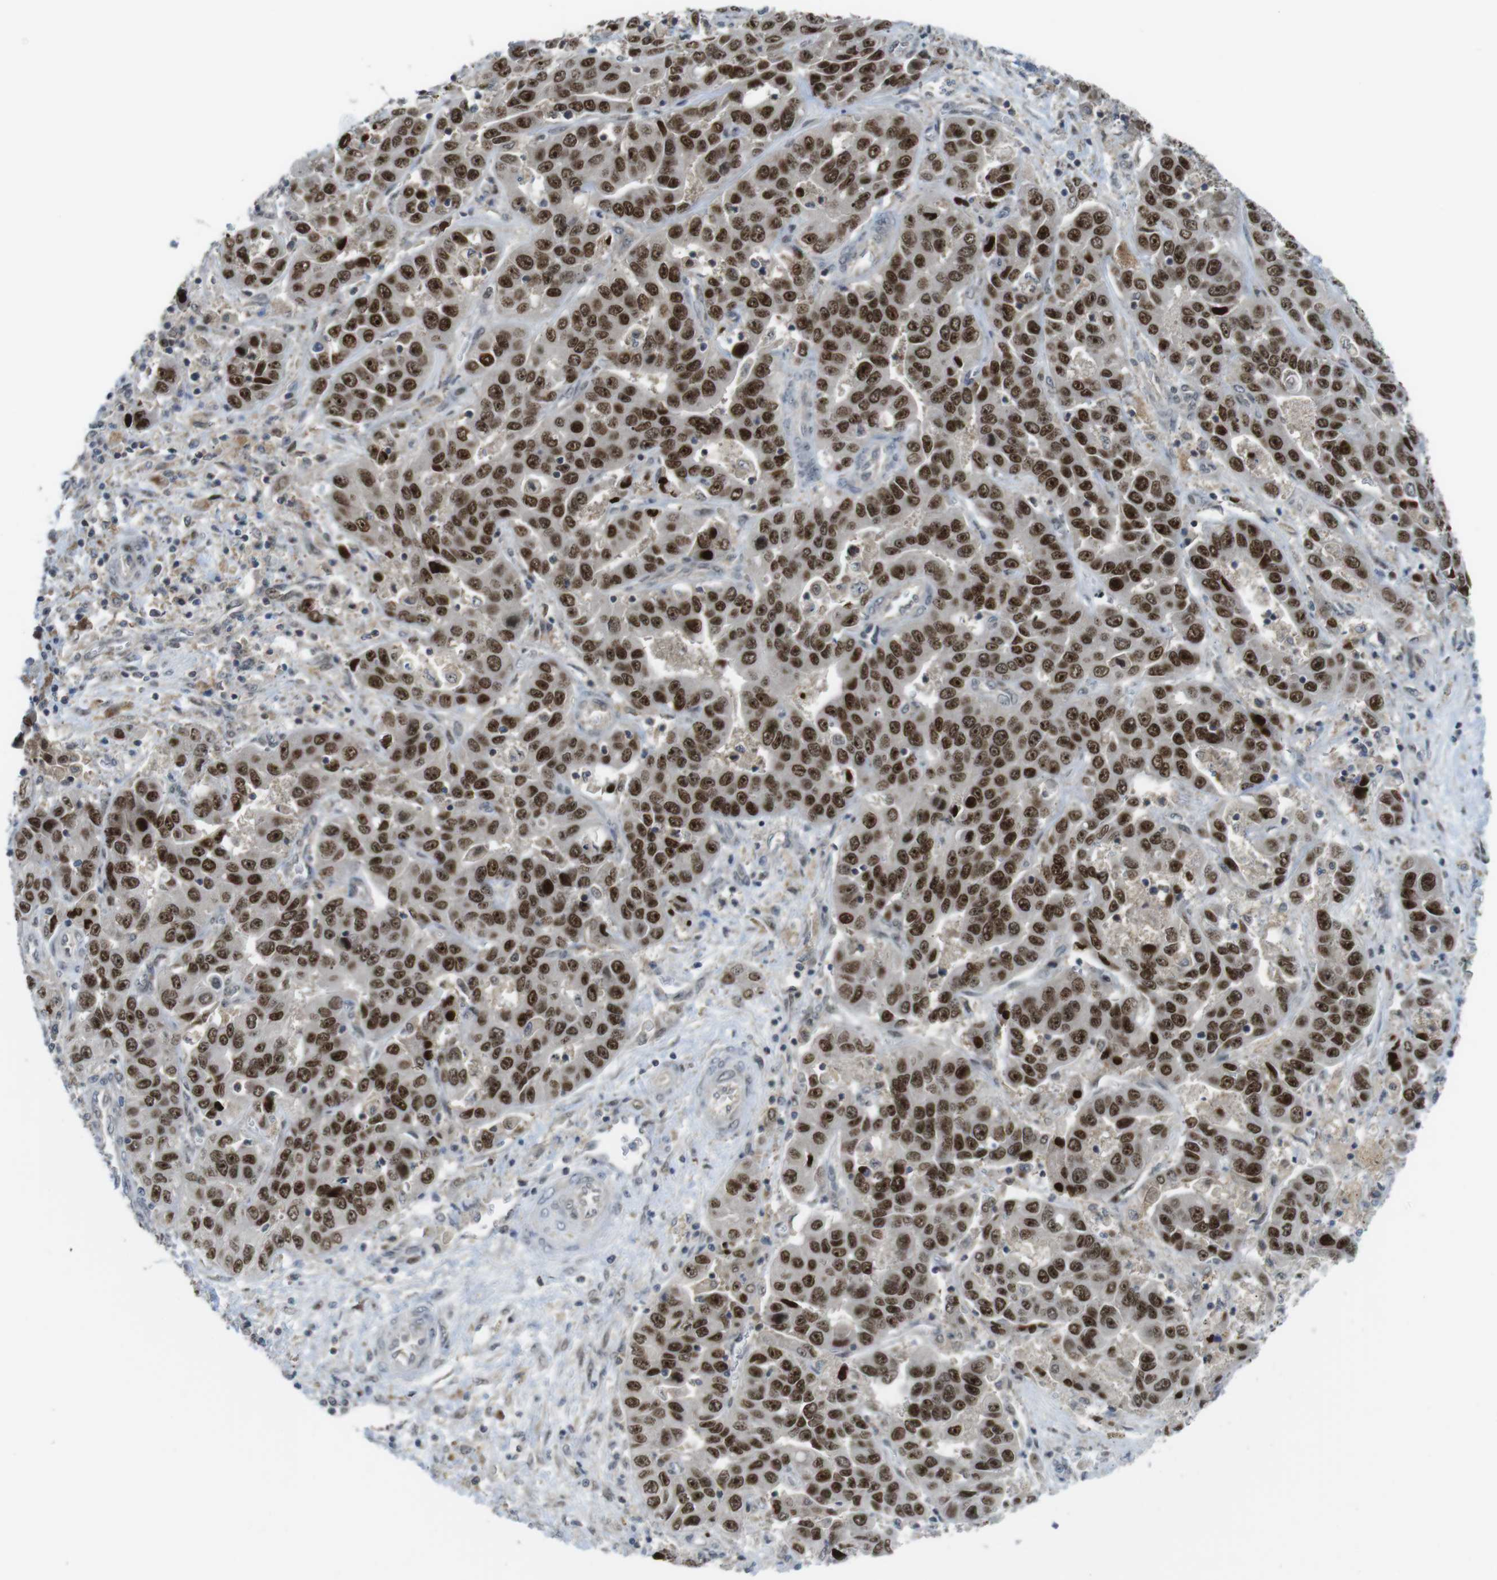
{"staining": {"intensity": "strong", "quantity": ">75%", "location": "nuclear"}, "tissue": "liver cancer", "cell_type": "Tumor cells", "image_type": "cancer", "snomed": [{"axis": "morphology", "description": "Cholangiocarcinoma"}, {"axis": "topography", "description": "Liver"}], "caption": "DAB (3,3'-diaminobenzidine) immunohistochemical staining of liver cholangiocarcinoma displays strong nuclear protein staining in about >75% of tumor cells.", "gene": "RCC1", "patient": {"sex": "female", "age": 52}}